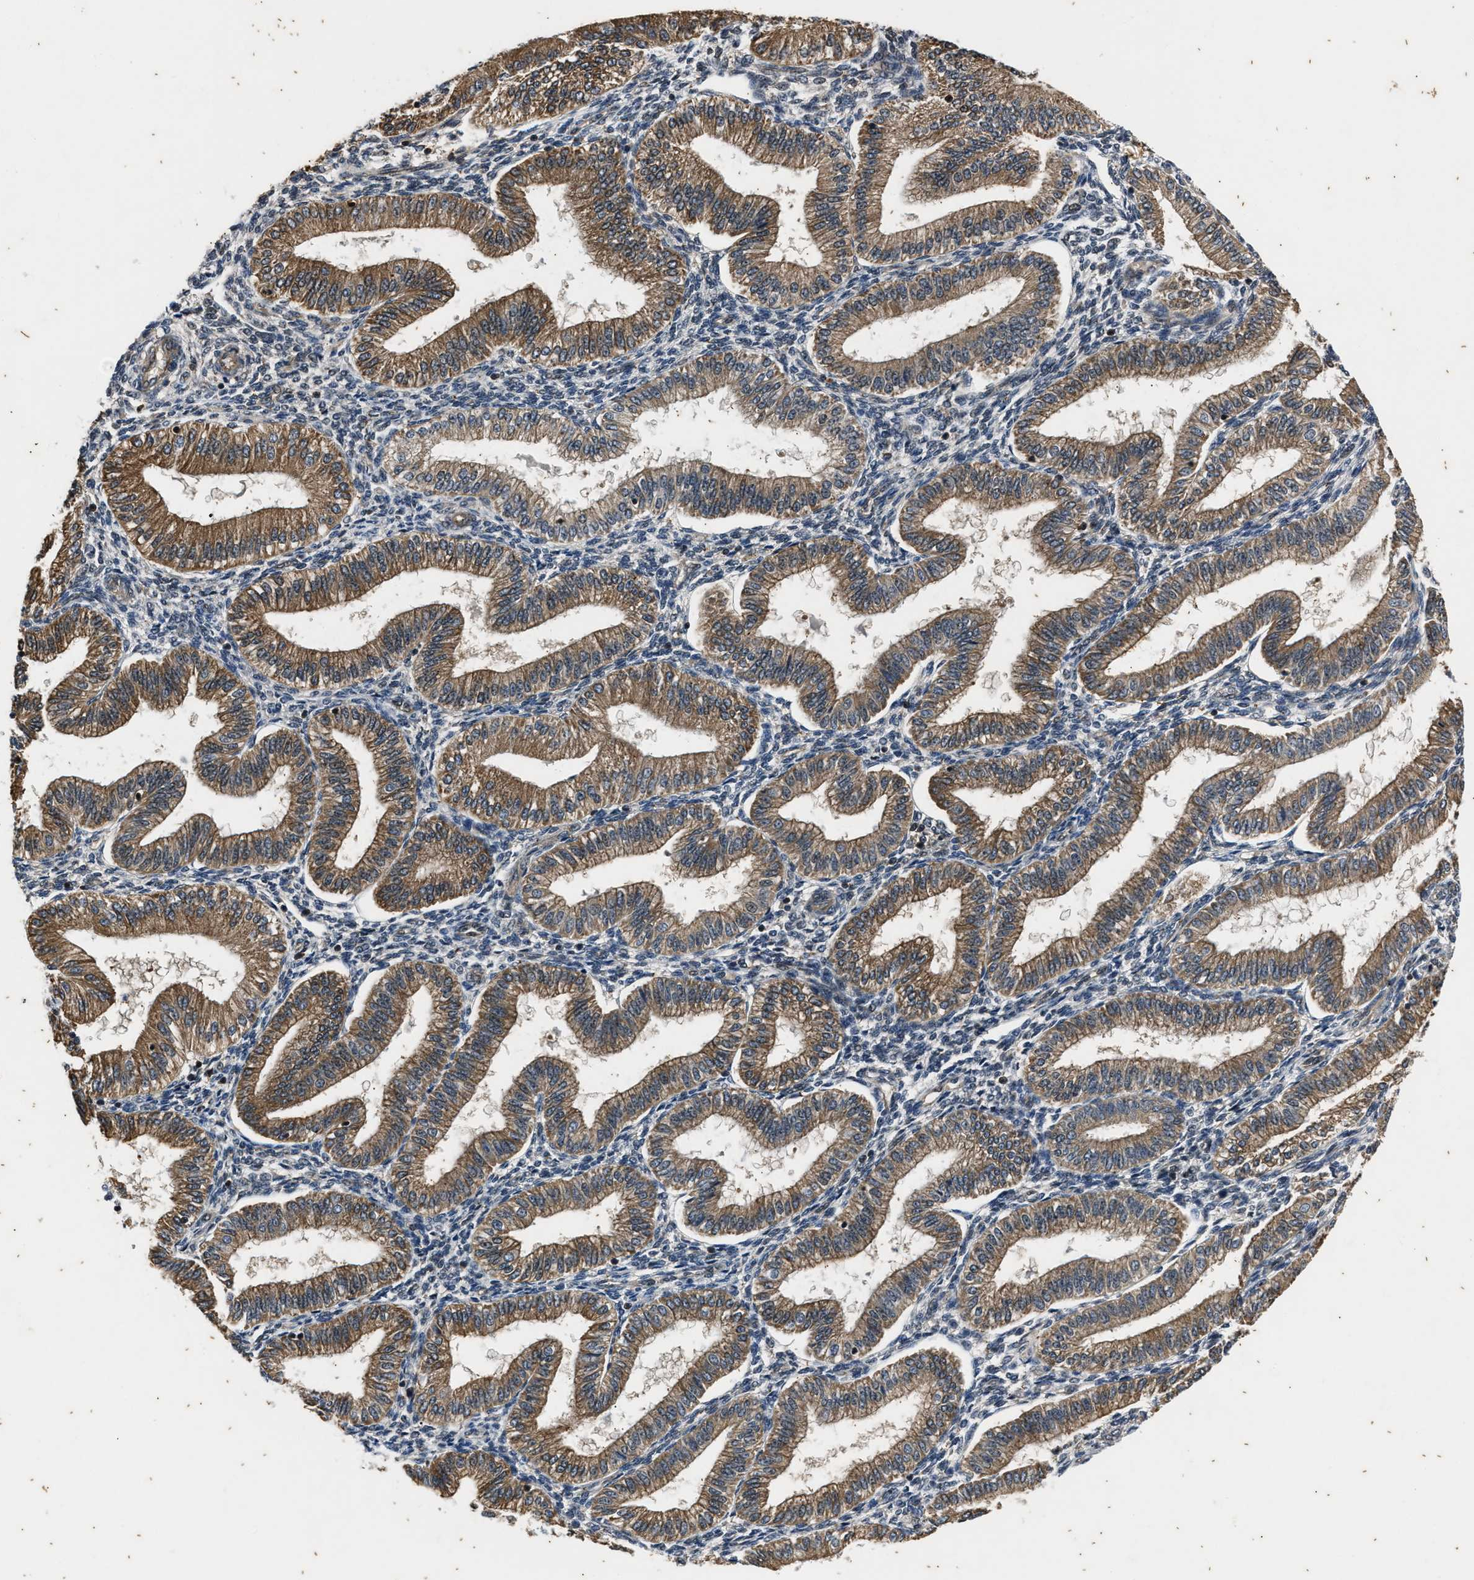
{"staining": {"intensity": "weak", "quantity": "<25%", "location": "cytoplasmic/membranous"}, "tissue": "endometrium", "cell_type": "Cells in endometrial stroma", "image_type": "normal", "snomed": [{"axis": "morphology", "description": "Normal tissue, NOS"}, {"axis": "topography", "description": "Endometrium"}], "caption": "An immunohistochemistry micrograph of benign endometrium is shown. There is no staining in cells in endometrial stroma of endometrium.", "gene": "PTPN7", "patient": {"sex": "female", "age": 39}}